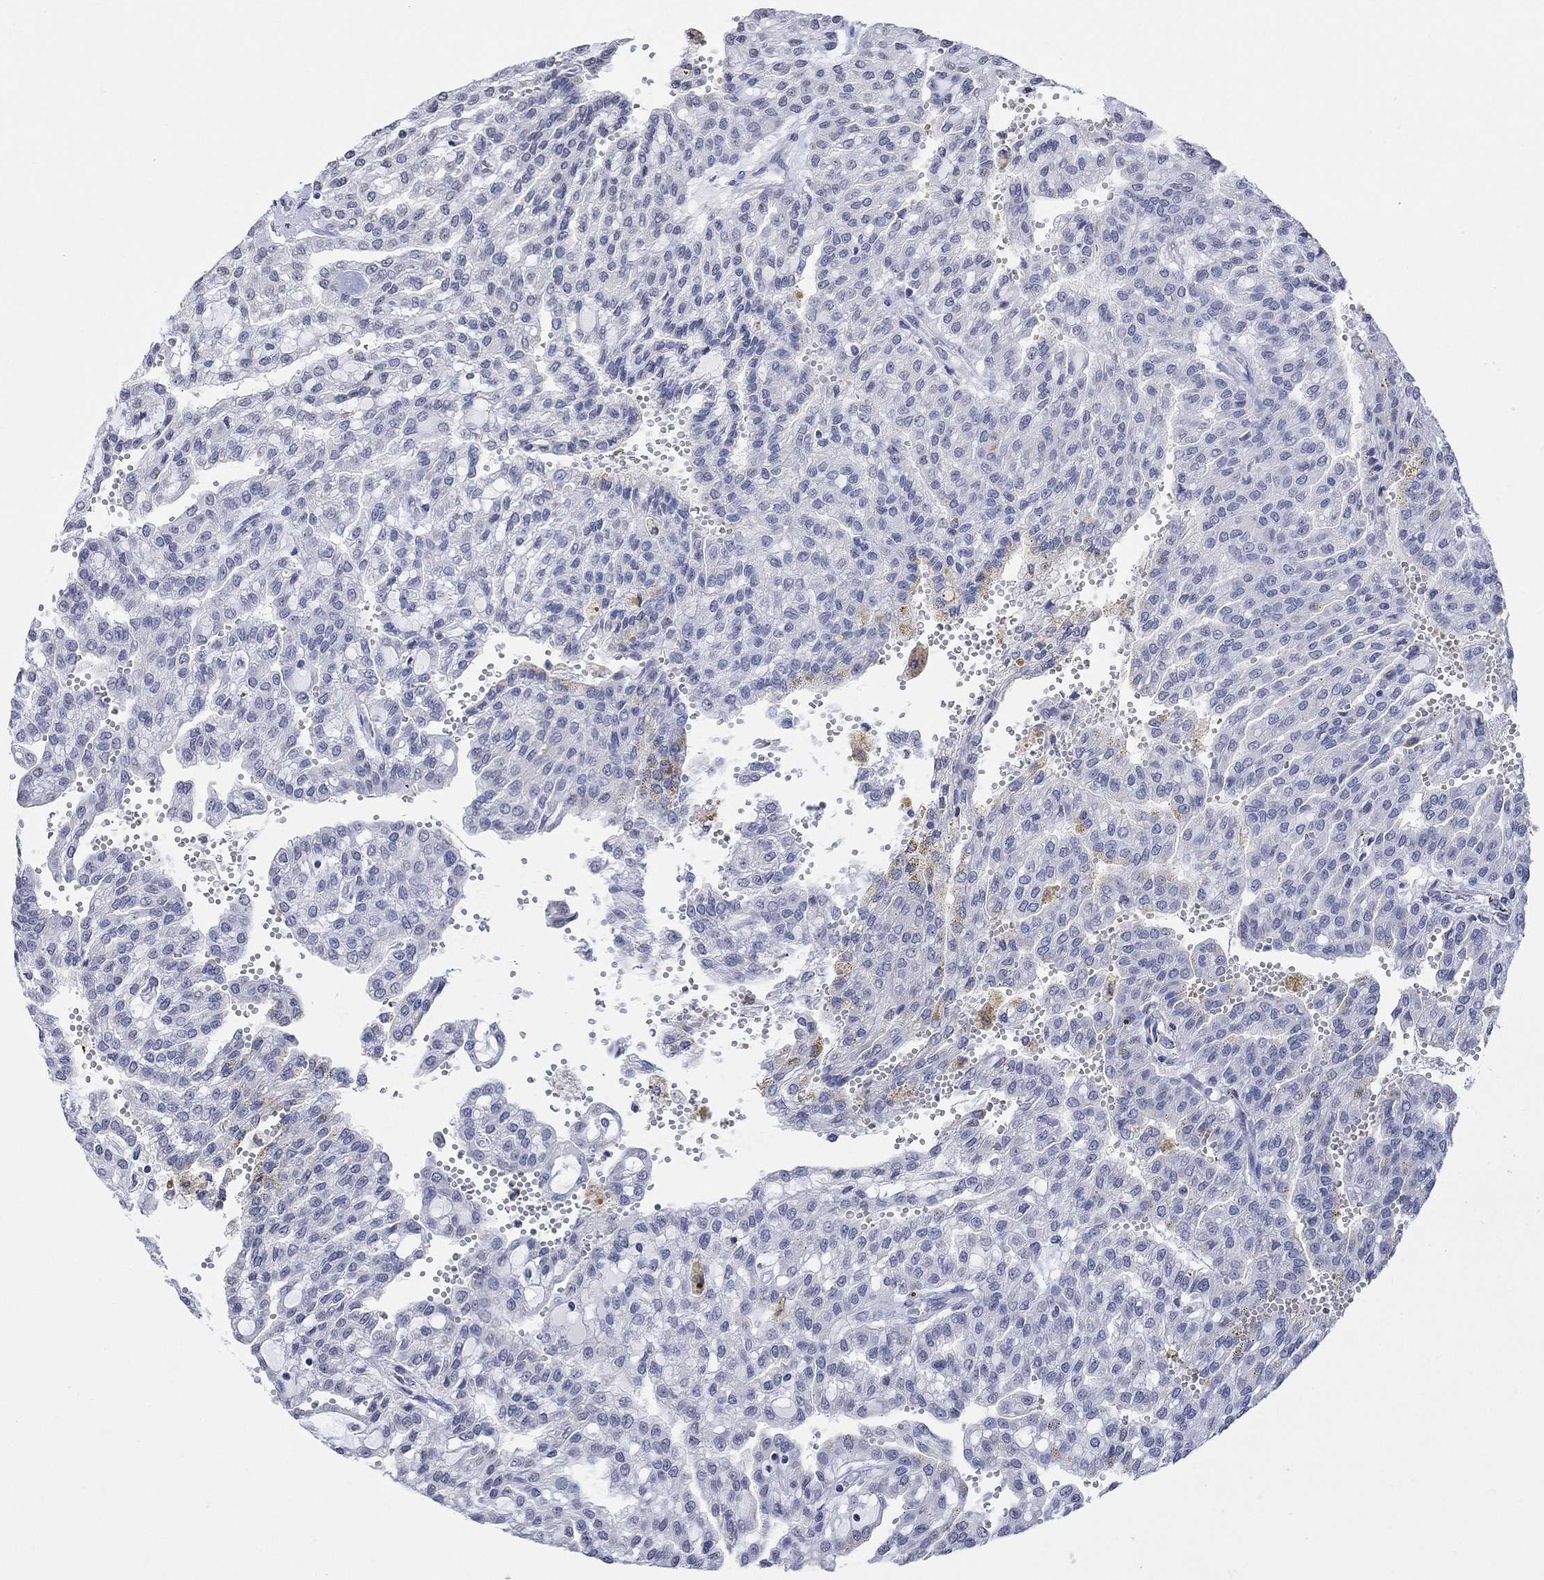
{"staining": {"intensity": "negative", "quantity": "none", "location": "none"}, "tissue": "renal cancer", "cell_type": "Tumor cells", "image_type": "cancer", "snomed": [{"axis": "morphology", "description": "Adenocarcinoma, NOS"}, {"axis": "topography", "description": "Kidney"}], "caption": "The photomicrograph reveals no staining of tumor cells in renal cancer (adenocarcinoma).", "gene": "TMEM255A", "patient": {"sex": "male", "age": 63}}